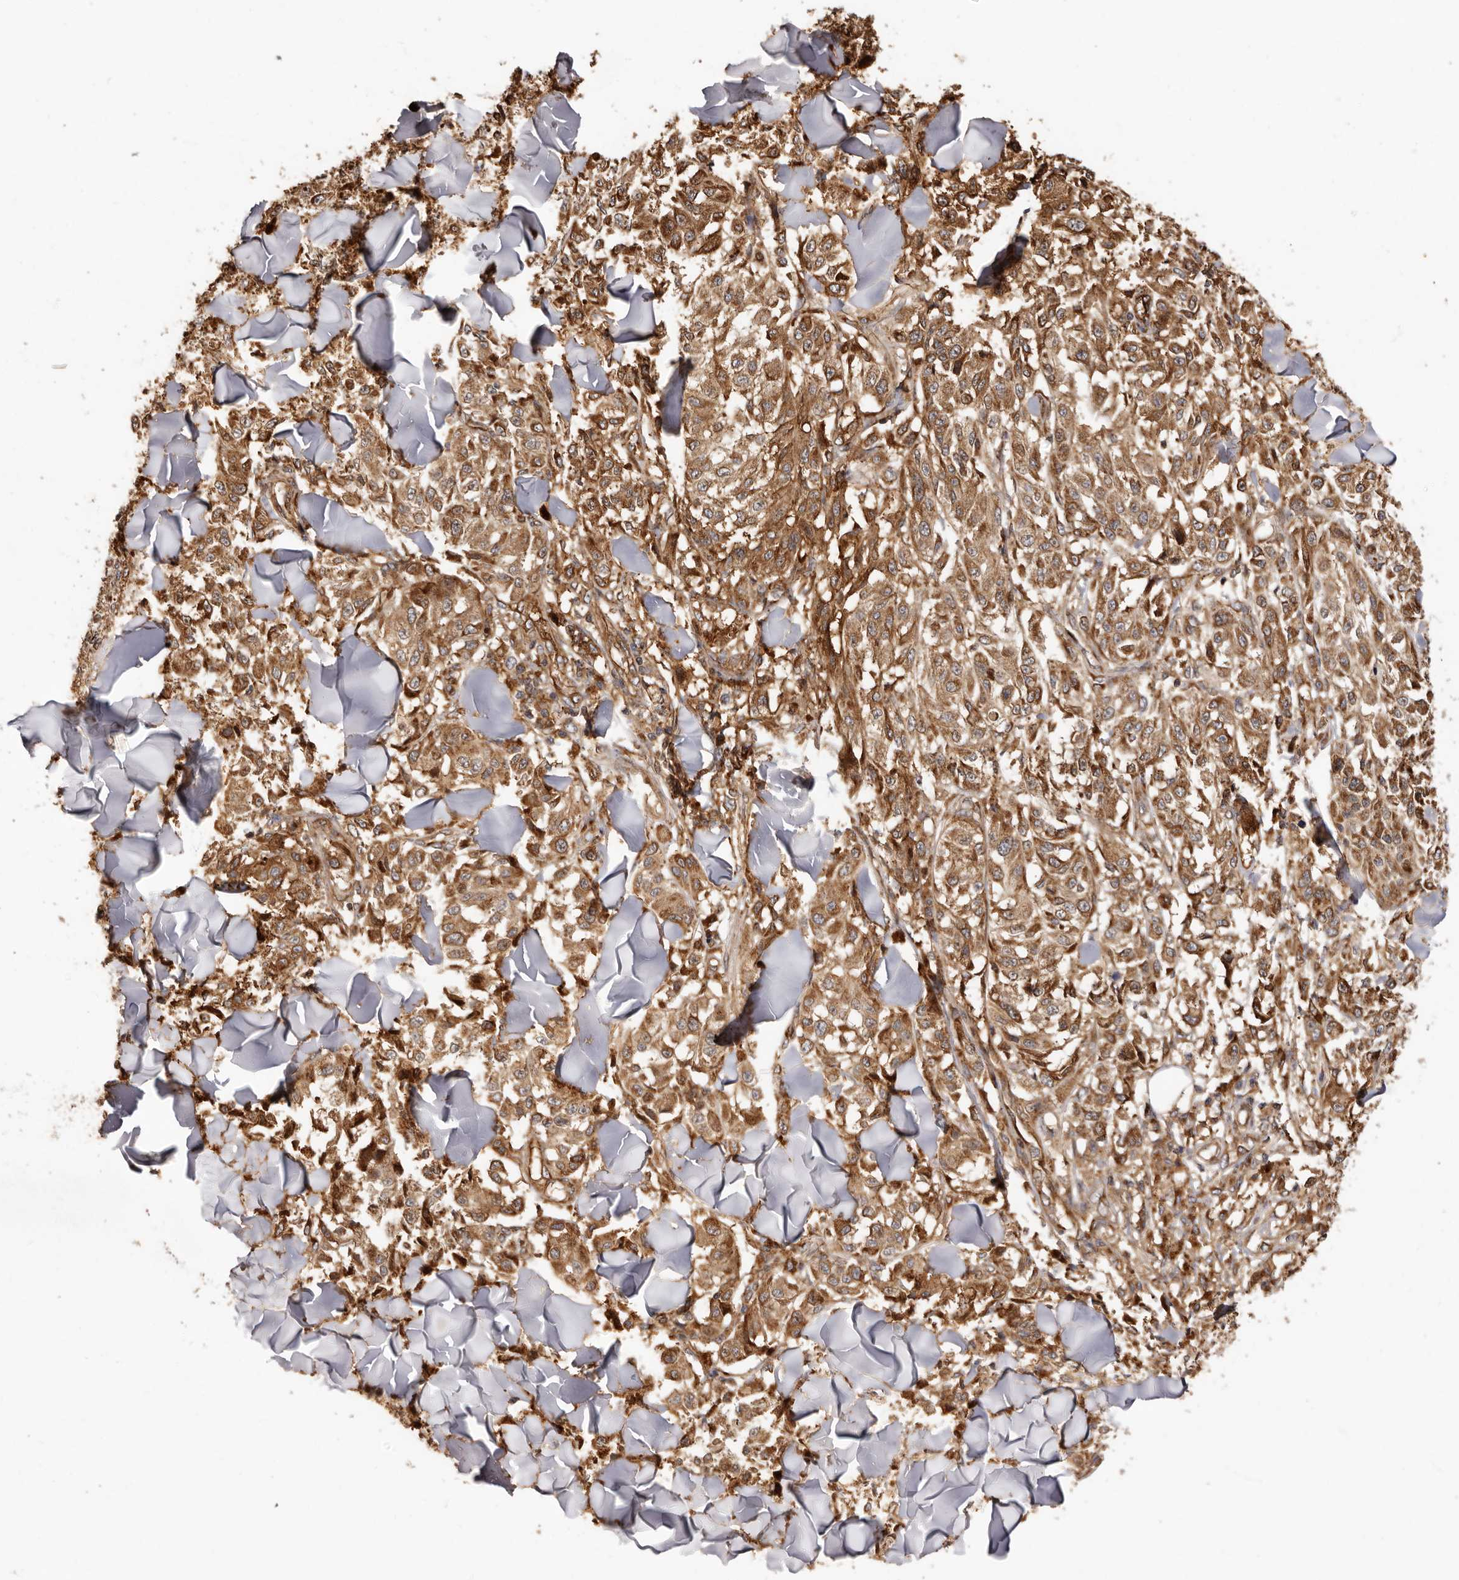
{"staining": {"intensity": "strong", "quantity": ">75%", "location": "cytoplasmic/membranous"}, "tissue": "melanoma", "cell_type": "Tumor cells", "image_type": "cancer", "snomed": [{"axis": "morphology", "description": "Malignant melanoma, NOS"}, {"axis": "topography", "description": "Skin"}], "caption": "The photomicrograph exhibits immunohistochemical staining of malignant melanoma. There is strong cytoplasmic/membranous positivity is present in about >75% of tumor cells.", "gene": "GPR27", "patient": {"sex": "female", "age": 64}}